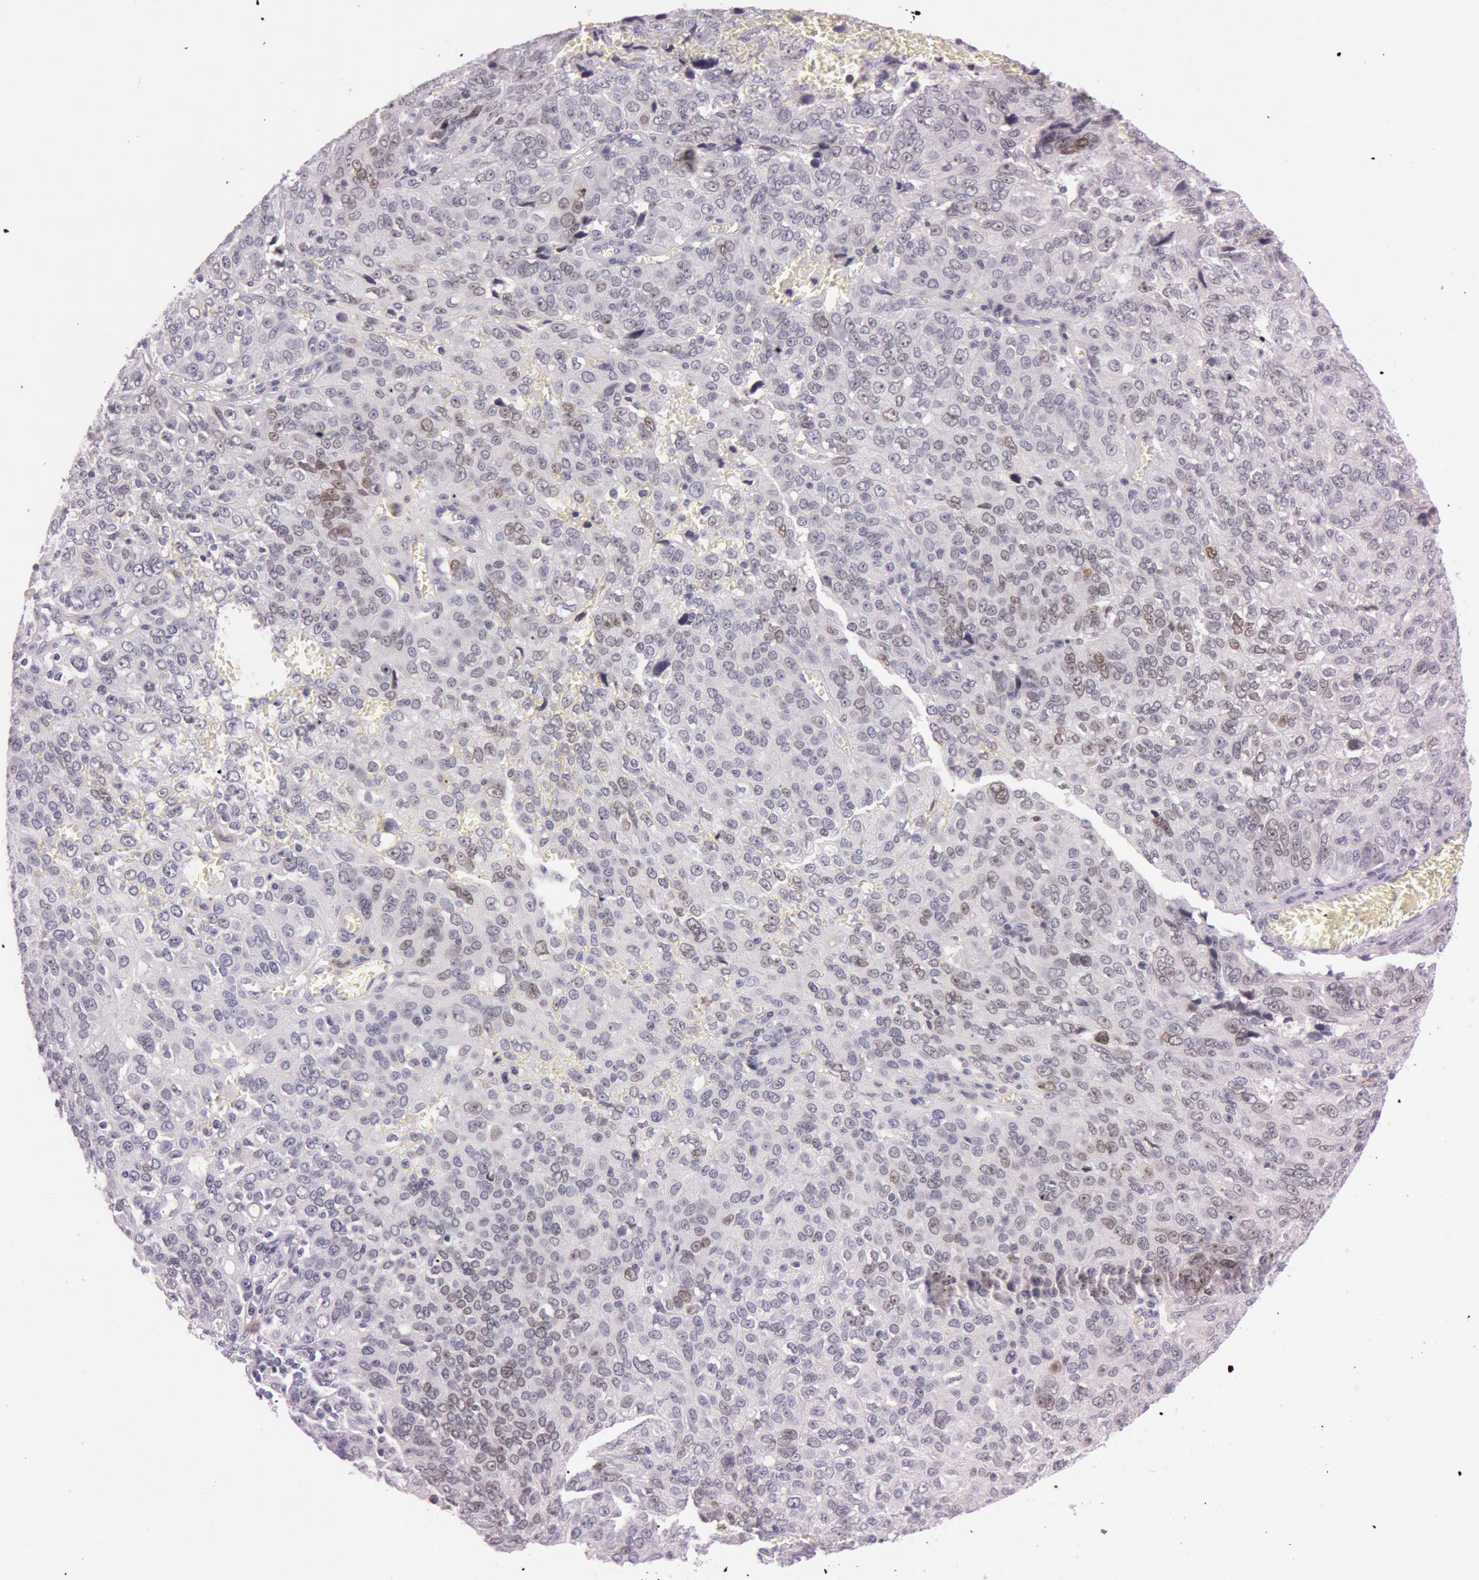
{"staining": {"intensity": "negative", "quantity": "none", "location": "none"}, "tissue": "ovarian cancer", "cell_type": "Tumor cells", "image_type": "cancer", "snomed": [{"axis": "morphology", "description": "Carcinoma, endometroid"}, {"axis": "topography", "description": "Ovary"}], "caption": "There is no significant expression in tumor cells of ovarian endometroid carcinoma. Brightfield microscopy of immunohistochemistry stained with DAB (brown) and hematoxylin (blue), captured at high magnification.", "gene": "FBL", "patient": {"sex": "female", "age": 75}}